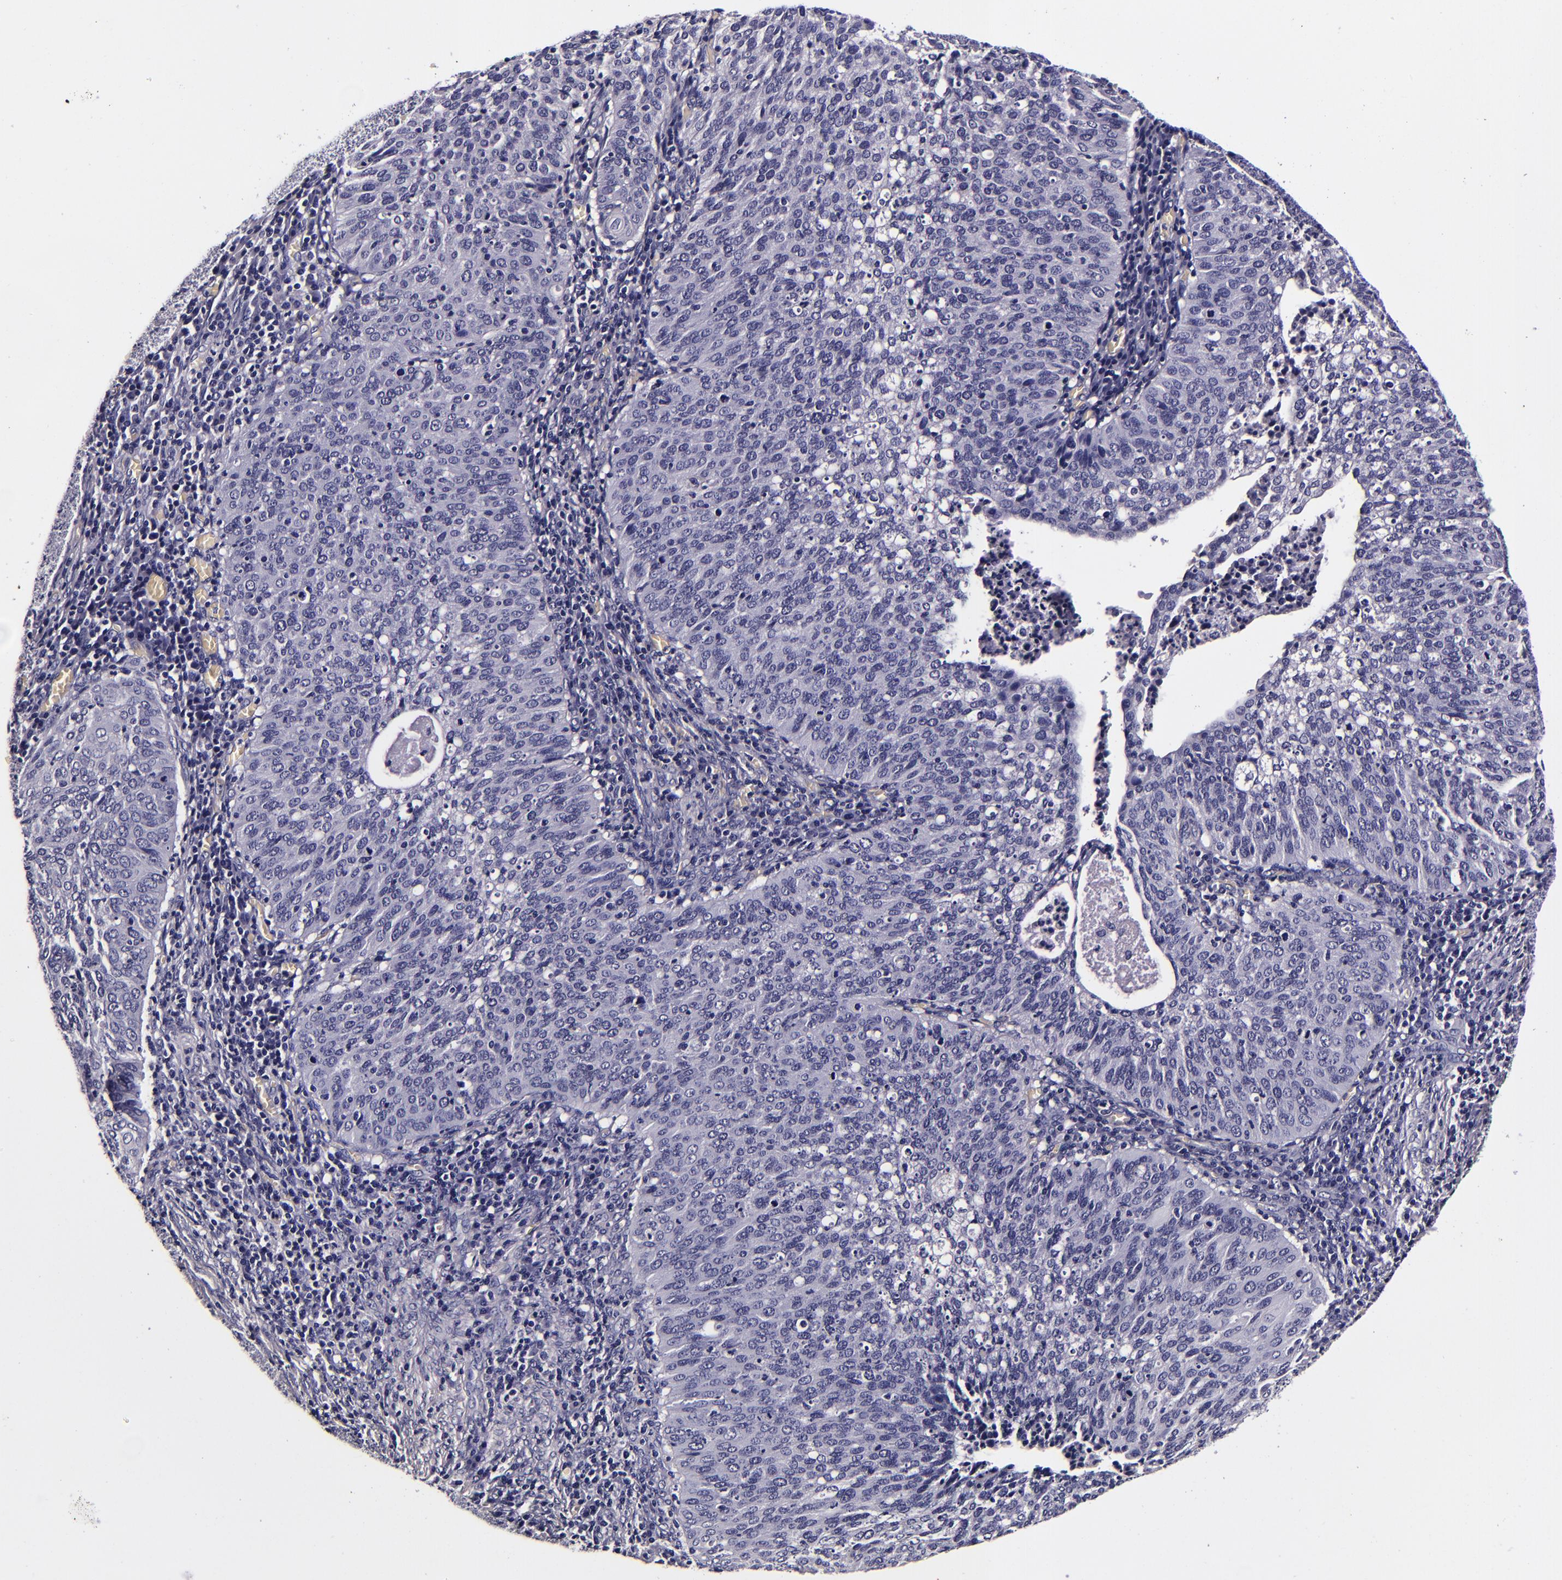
{"staining": {"intensity": "negative", "quantity": "none", "location": "none"}, "tissue": "cervical cancer", "cell_type": "Tumor cells", "image_type": "cancer", "snomed": [{"axis": "morphology", "description": "Squamous cell carcinoma, NOS"}, {"axis": "topography", "description": "Cervix"}], "caption": "High power microscopy histopathology image of an immunohistochemistry photomicrograph of cervical cancer (squamous cell carcinoma), revealing no significant positivity in tumor cells.", "gene": "FBN1", "patient": {"sex": "female", "age": 39}}